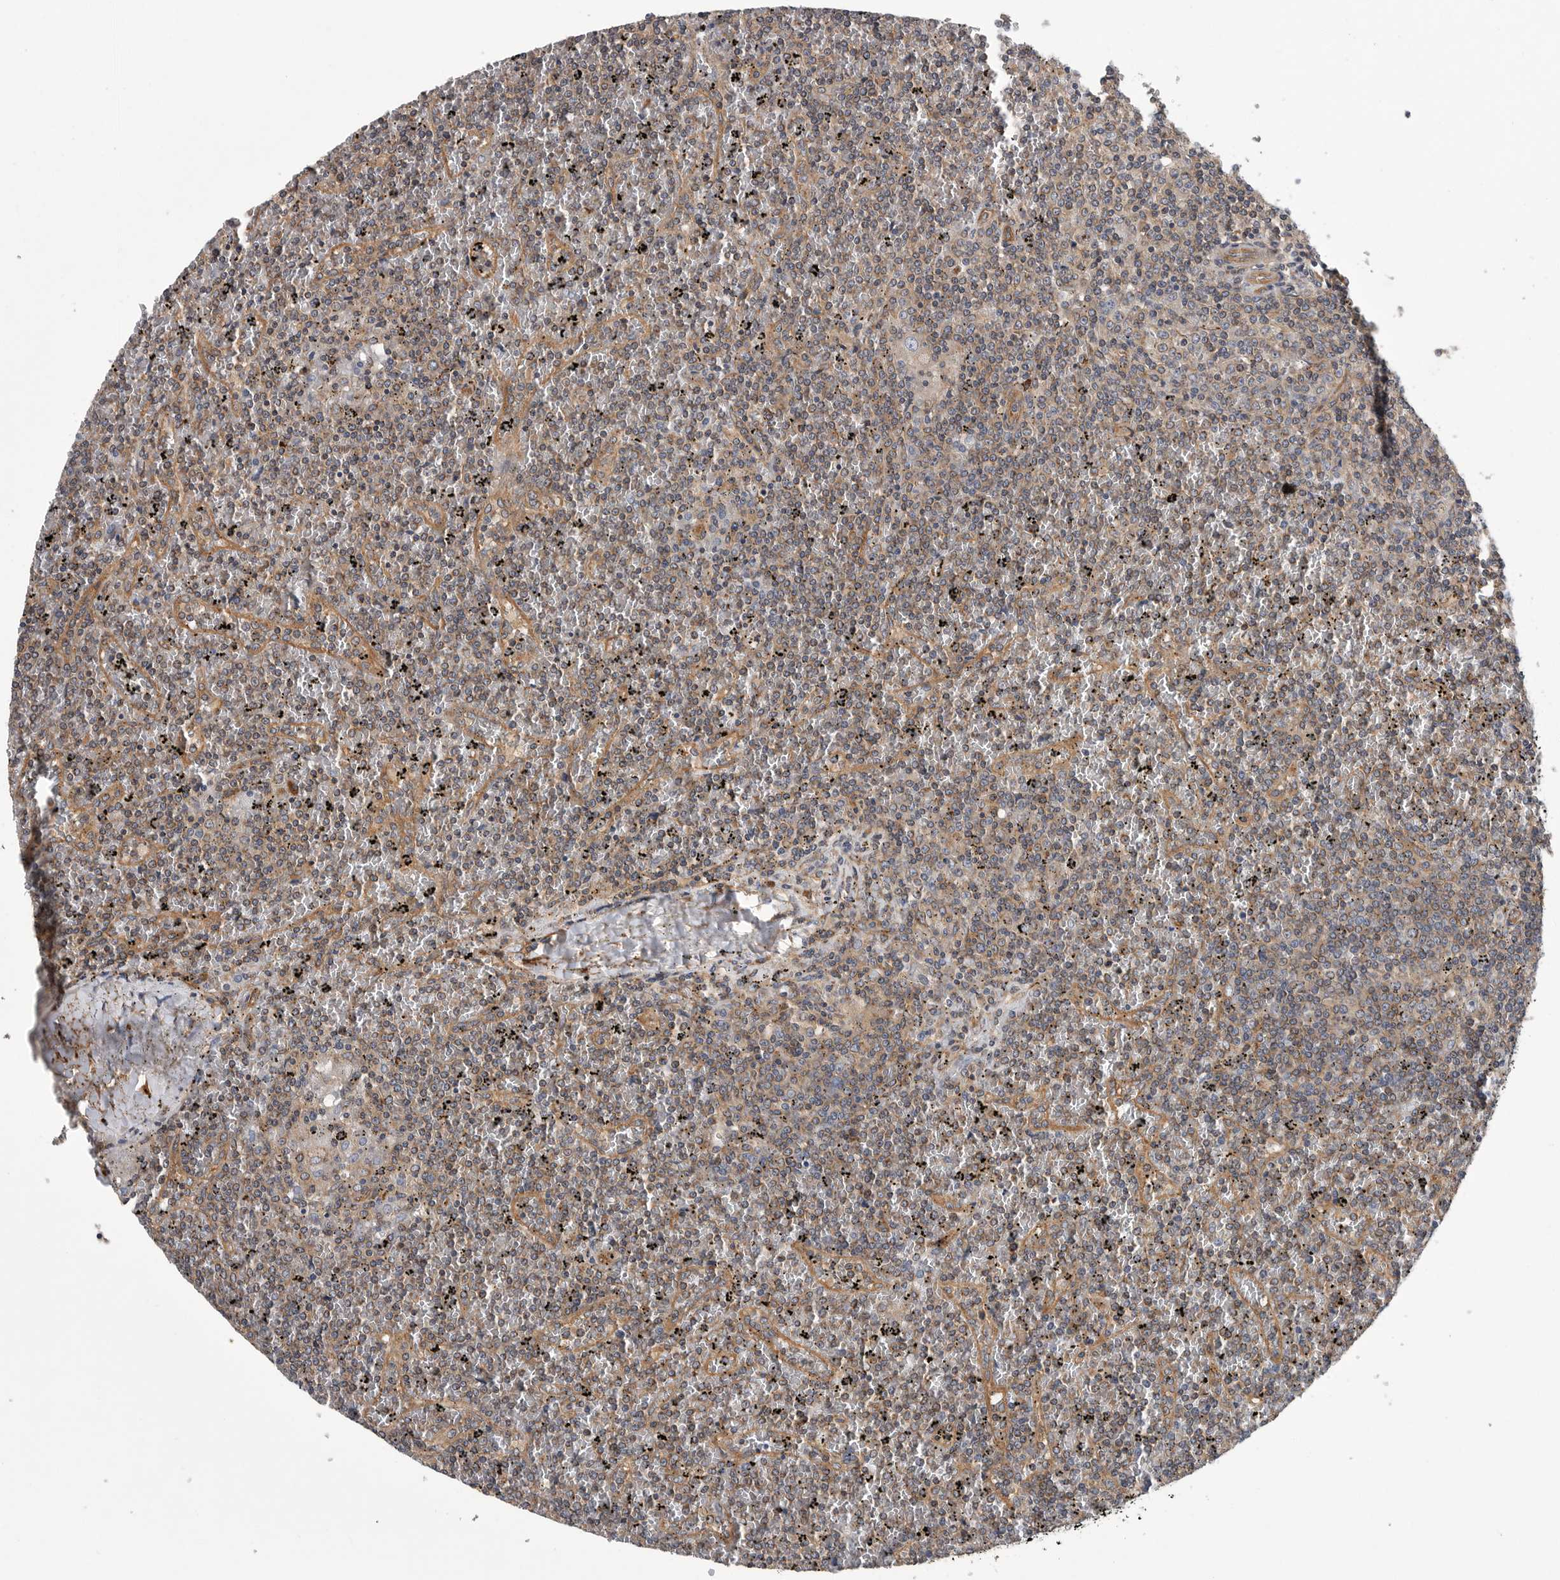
{"staining": {"intensity": "weak", "quantity": ">75%", "location": "cytoplasmic/membranous"}, "tissue": "lymphoma", "cell_type": "Tumor cells", "image_type": "cancer", "snomed": [{"axis": "morphology", "description": "Malignant lymphoma, non-Hodgkin's type, Low grade"}, {"axis": "topography", "description": "Spleen"}], "caption": "This is a micrograph of IHC staining of lymphoma, which shows weak expression in the cytoplasmic/membranous of tumor cells.", "gene": "OXR1", "patient": {"sex": "female", "age": 19}}